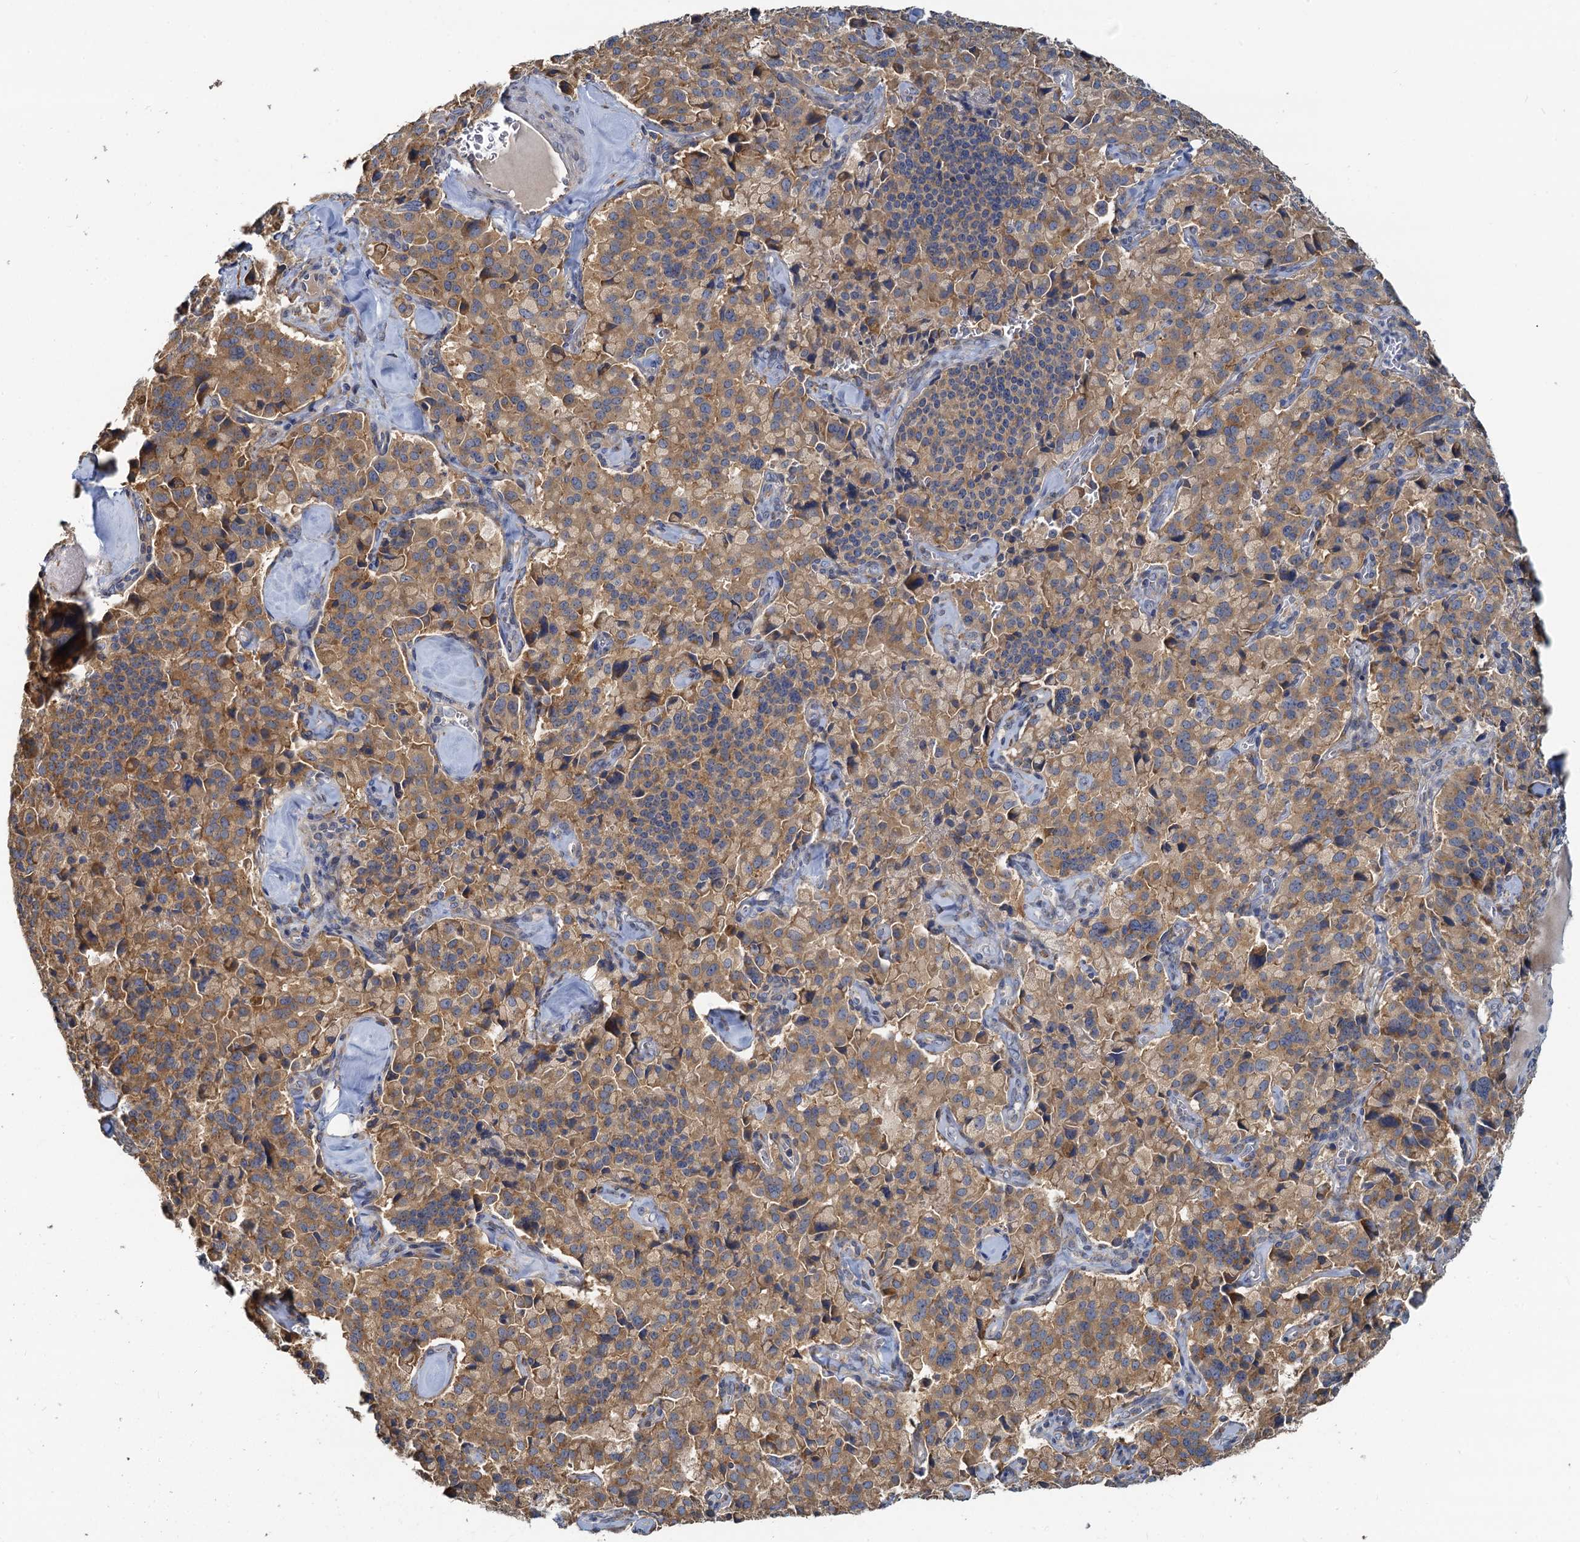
{"staining": {"intensity": "moderate", "quantity": ">75%", "location": "cytoplasmic/membranous"}, "tissue": "pancreatic cancer", "cell_type": "Tumor cells", "image_type": "cancer", "snomed": [{"axis": "morphology", "description": "Adenocarcinoma, NOS"}, {"axis": "topography", "description": "Pancreas"}], "caption": "The photomicrograph shows immunohistochemical staining of adenocarcinoma (pancreatic). There is moderate cytoplasmic/membranous expression is seen in approximately >75% of tumor cells.", "gene": "NKAPD1", "patient": {"sex": "male", "age": 65}}